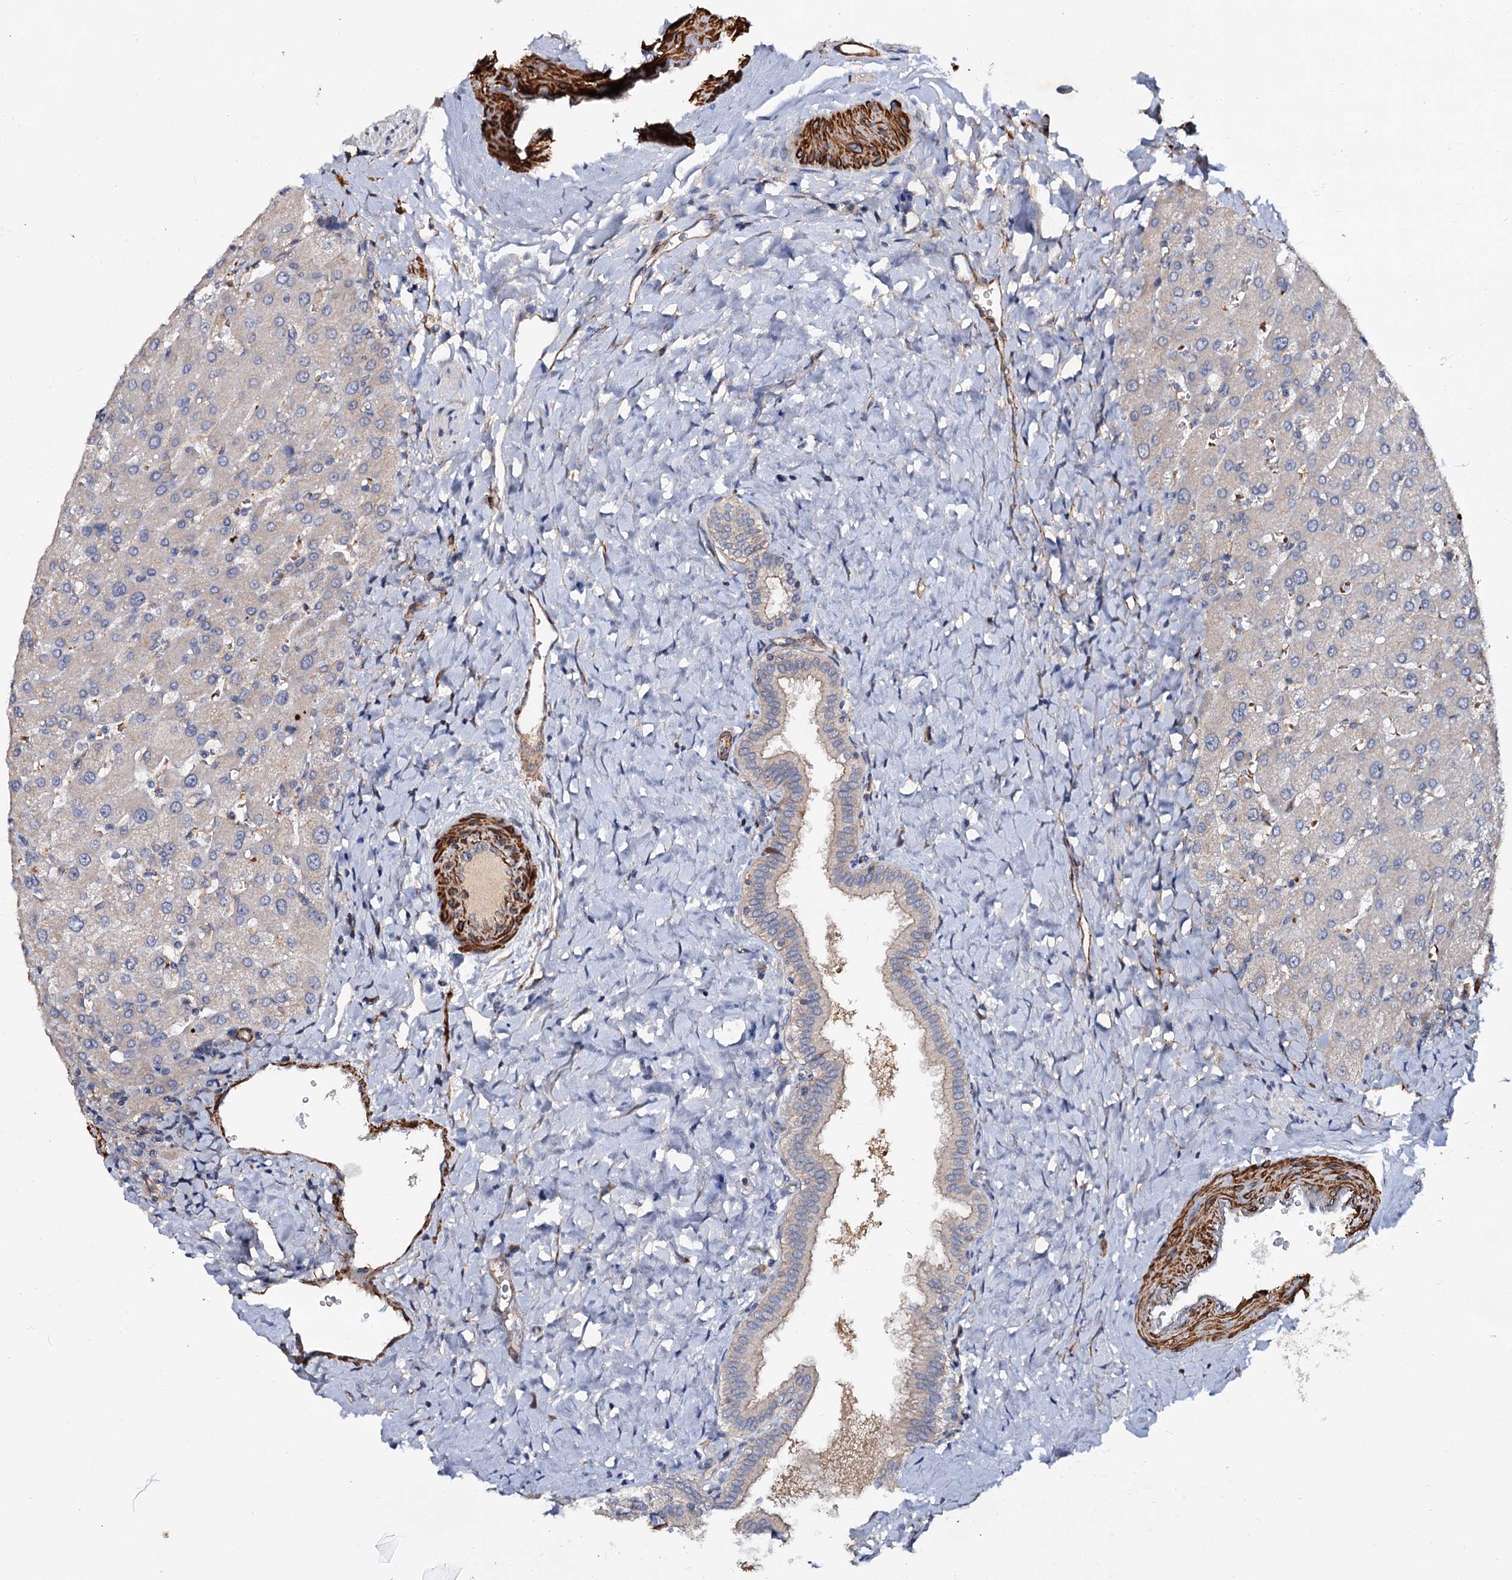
{"staining": {"intensity": "negative", "quantity": "none", "location": "none"}, "tissue": "liver", "cell_type": "Cholangiocytes", "image_type": "normal", "snomed": [{"axis": "morphology", "description": "Normal tissue, NOS"}, {"axis": "topography", "description": "Liver"}], "caption": "This is a image of immunohistochemistry (IHC) staining of benign liver, which shows no expression in cholangiocytes.", "gene": "ISM2", "patient": {"sex": "male", "age": 55}}